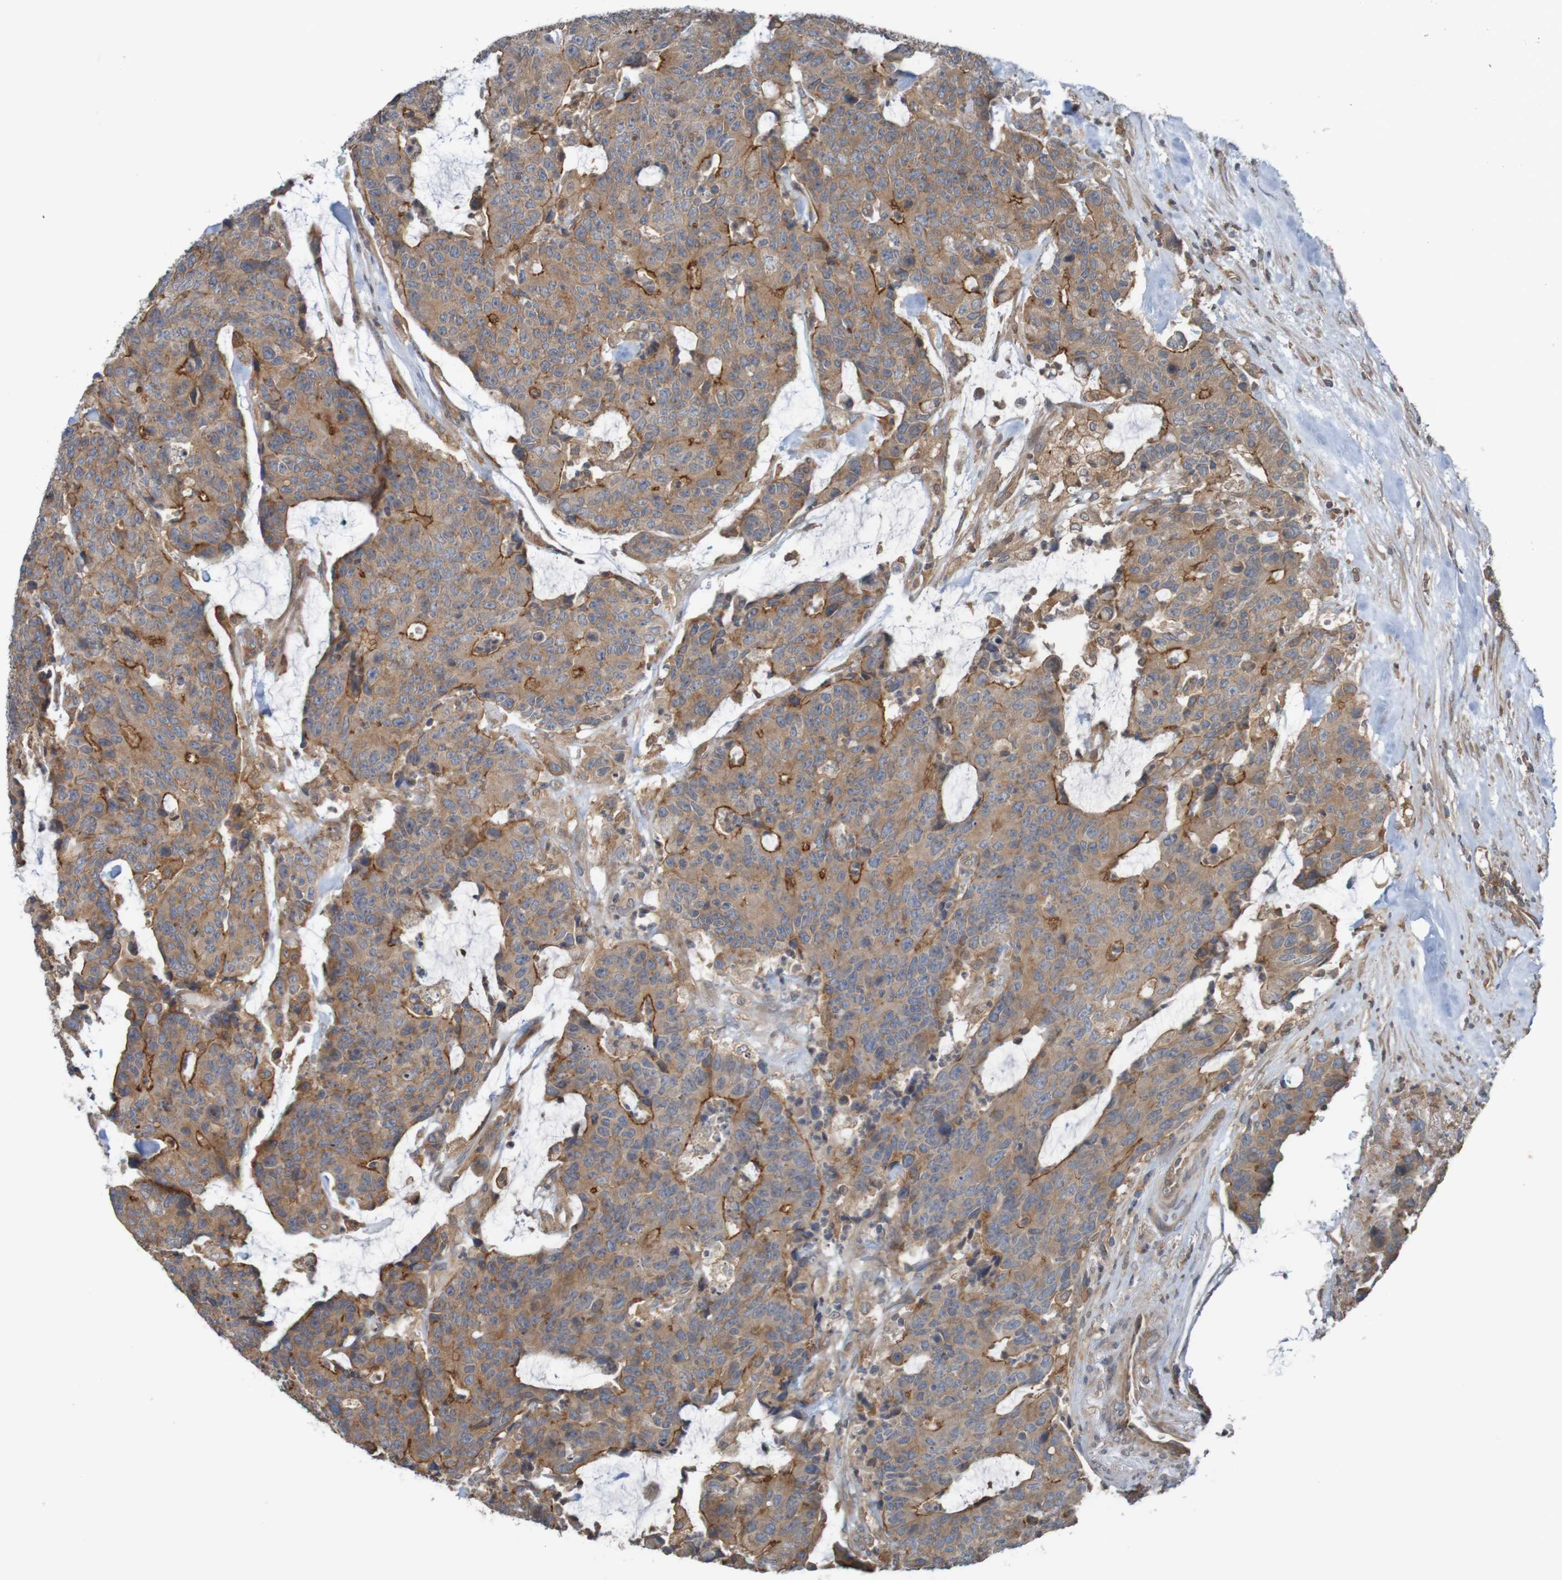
{"staining": {"intensity": "moderate", "quantity": ">75%", "location": "cytoplasmic/membranous"}, "tissue": "colorectal cancer", "cell_type": "Tumor cells", "image_type": "cancer", "snomed": [{"axis": "morphology", "description": "Adenocarcinoma, NOS"}, {"axis": "topography", "description": "Colon"}], "caption": "High-power microscopy captured an immunohistochemistry (IHC) micrograph of colorectal cancer, revealing moderate cytoplasmic/membranous staining in approximately >75% of tumor cells. The staining was performed using DAB (3,3'-diaminobenzidine) to visualize the protein expression in brown, while the nuclei were stained in blue with hematoxylin (Magnification: 20x).", "gene": "ARHGEF11", "patient": {"sex": "female", "age": 86}}